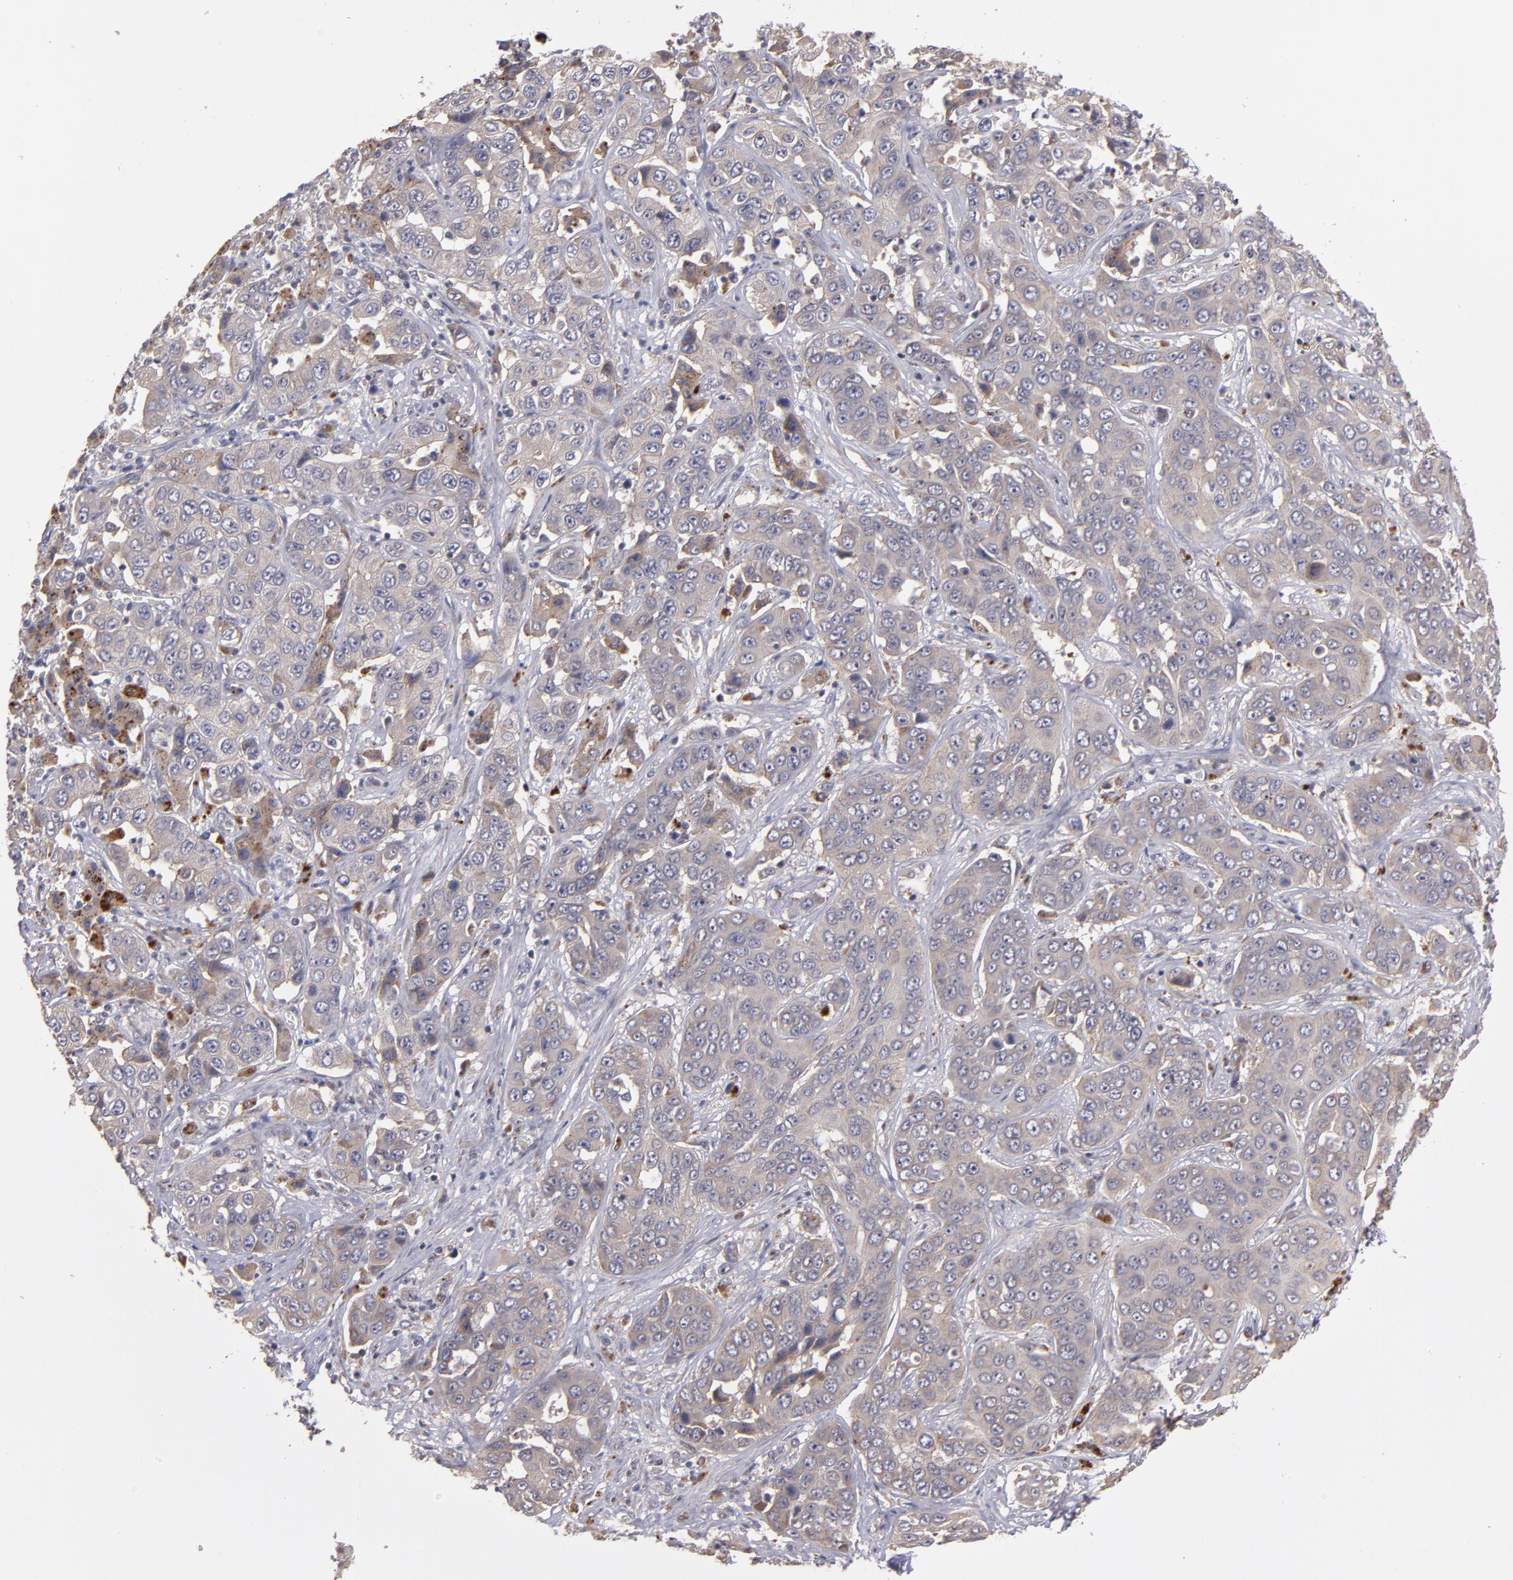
{"staining": {"intensity": "weak", "quantity": ">75%", "location": "cytoplasmic/membranous"}, "tissue": "liver cancer", "cell_type": "Tumor cells", "image_type": "cancer", "snomed": [{"axis": "morphology", "description": "Cholangiocarcinoma"}, {"axis": "topography", "description": "Liver"}], "caption": "Human cholangiocarcinoma (liver) stained for a protein (brown) demonstrates weak cytoplasmic/membranous positive staining in about >75% of tumor cells.", "gene": "CTSO", "patient": {"sex": "female", "age": 52}}